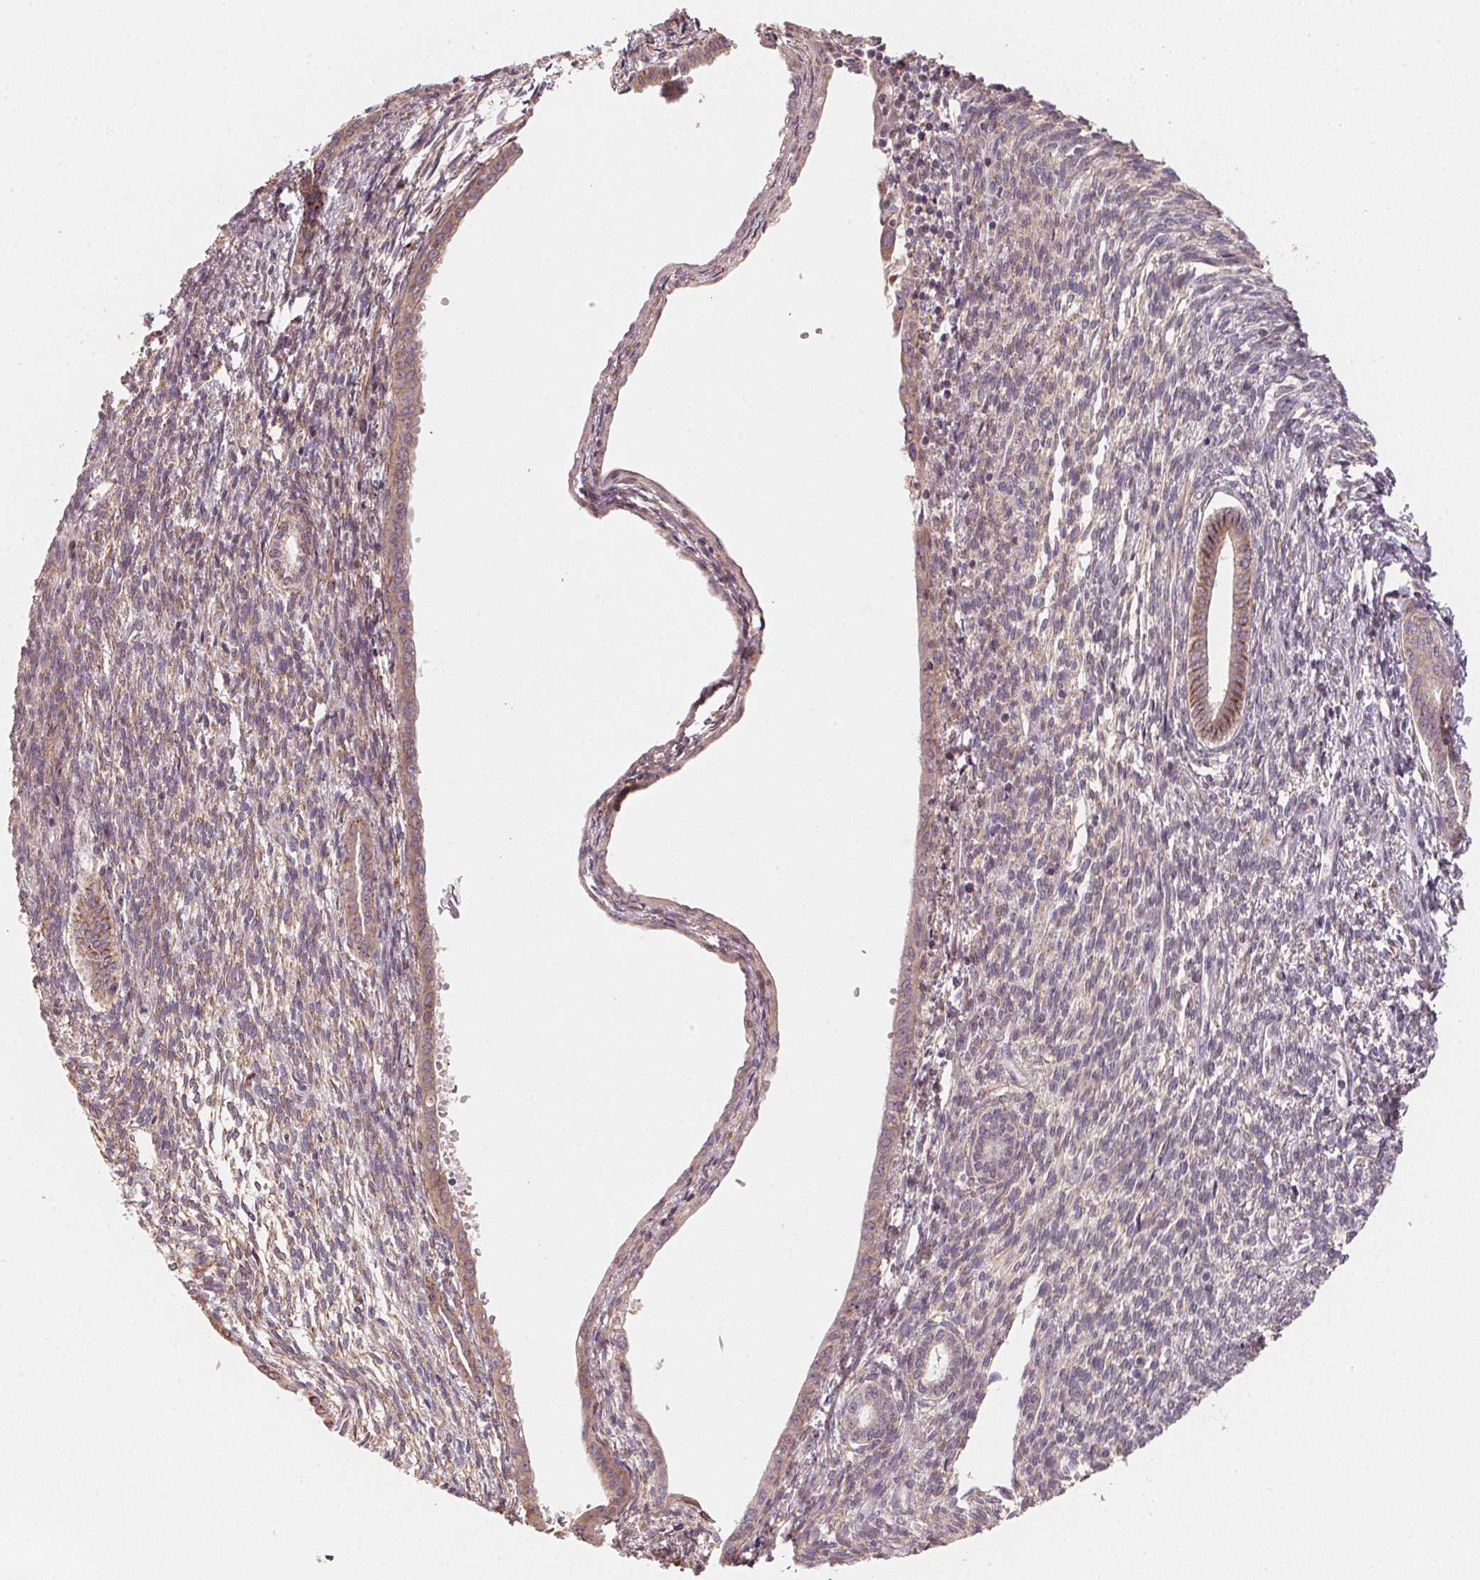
{"staining": {"intensity": "weak", "quantity": "25%-75%", "location": "cytoplasmic/membranous"}, "tissue": "endometrial cancer", "cell_type": "Tumor cells", "image_type": "cancer", "snomed": [{"axis": "morphology", "description": "Adenocarcinoma, NOS"}, {"axis": "topography", "description": "Endometrium"}], "caption": "Endometrial cancer tissue reveals weak cytoplasmic/membranous positivity in approximately 25%-75% of tumor cells", "gene": "TSPAN12", "patient": {"sex": "female", "age": 86}}